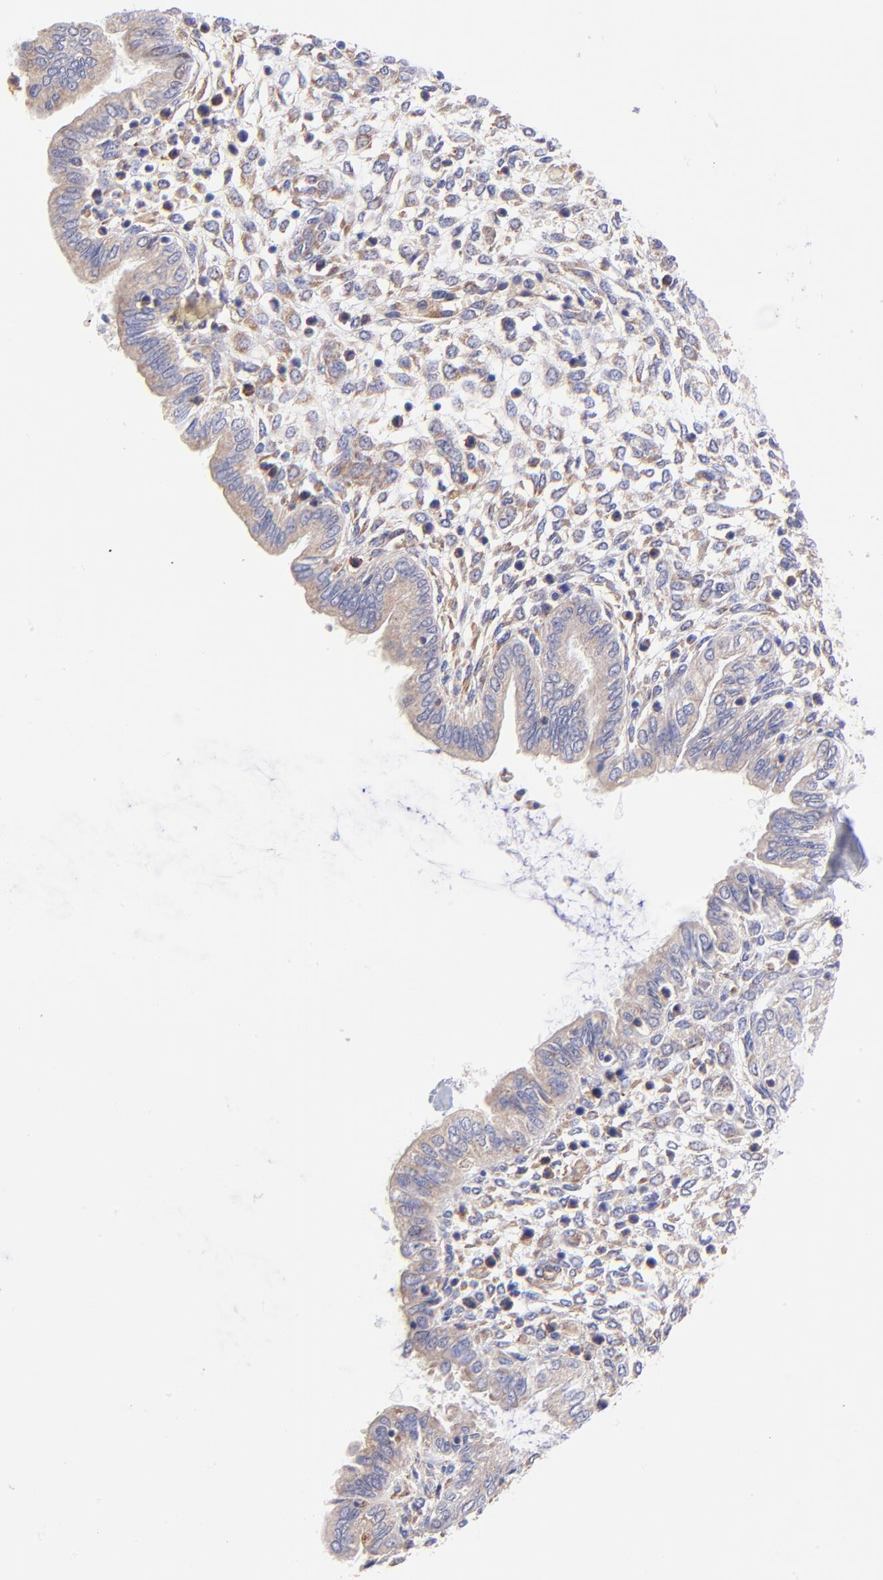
{"staining": {"intensity": "negative", "quantity": "none", "location": "none"}, "tissue": "endometrium", "cell_type": "Cells in endometrial stroma", "image_type": "normal", "snomed": [{"axis": "morphology", "description": "Normal tissue, NOS"}, {"axis": "topography", "description": "Endometrium"}], "caption": "A histopathology image of human endometrium is negative for staining in cells in endometrial stroma. The staining is performed using DAB brown chromogen with nuclei counter-stained in using hematoxylin.", "gene": "RPL11", "patient": {"sex": "female", "age": 33}}